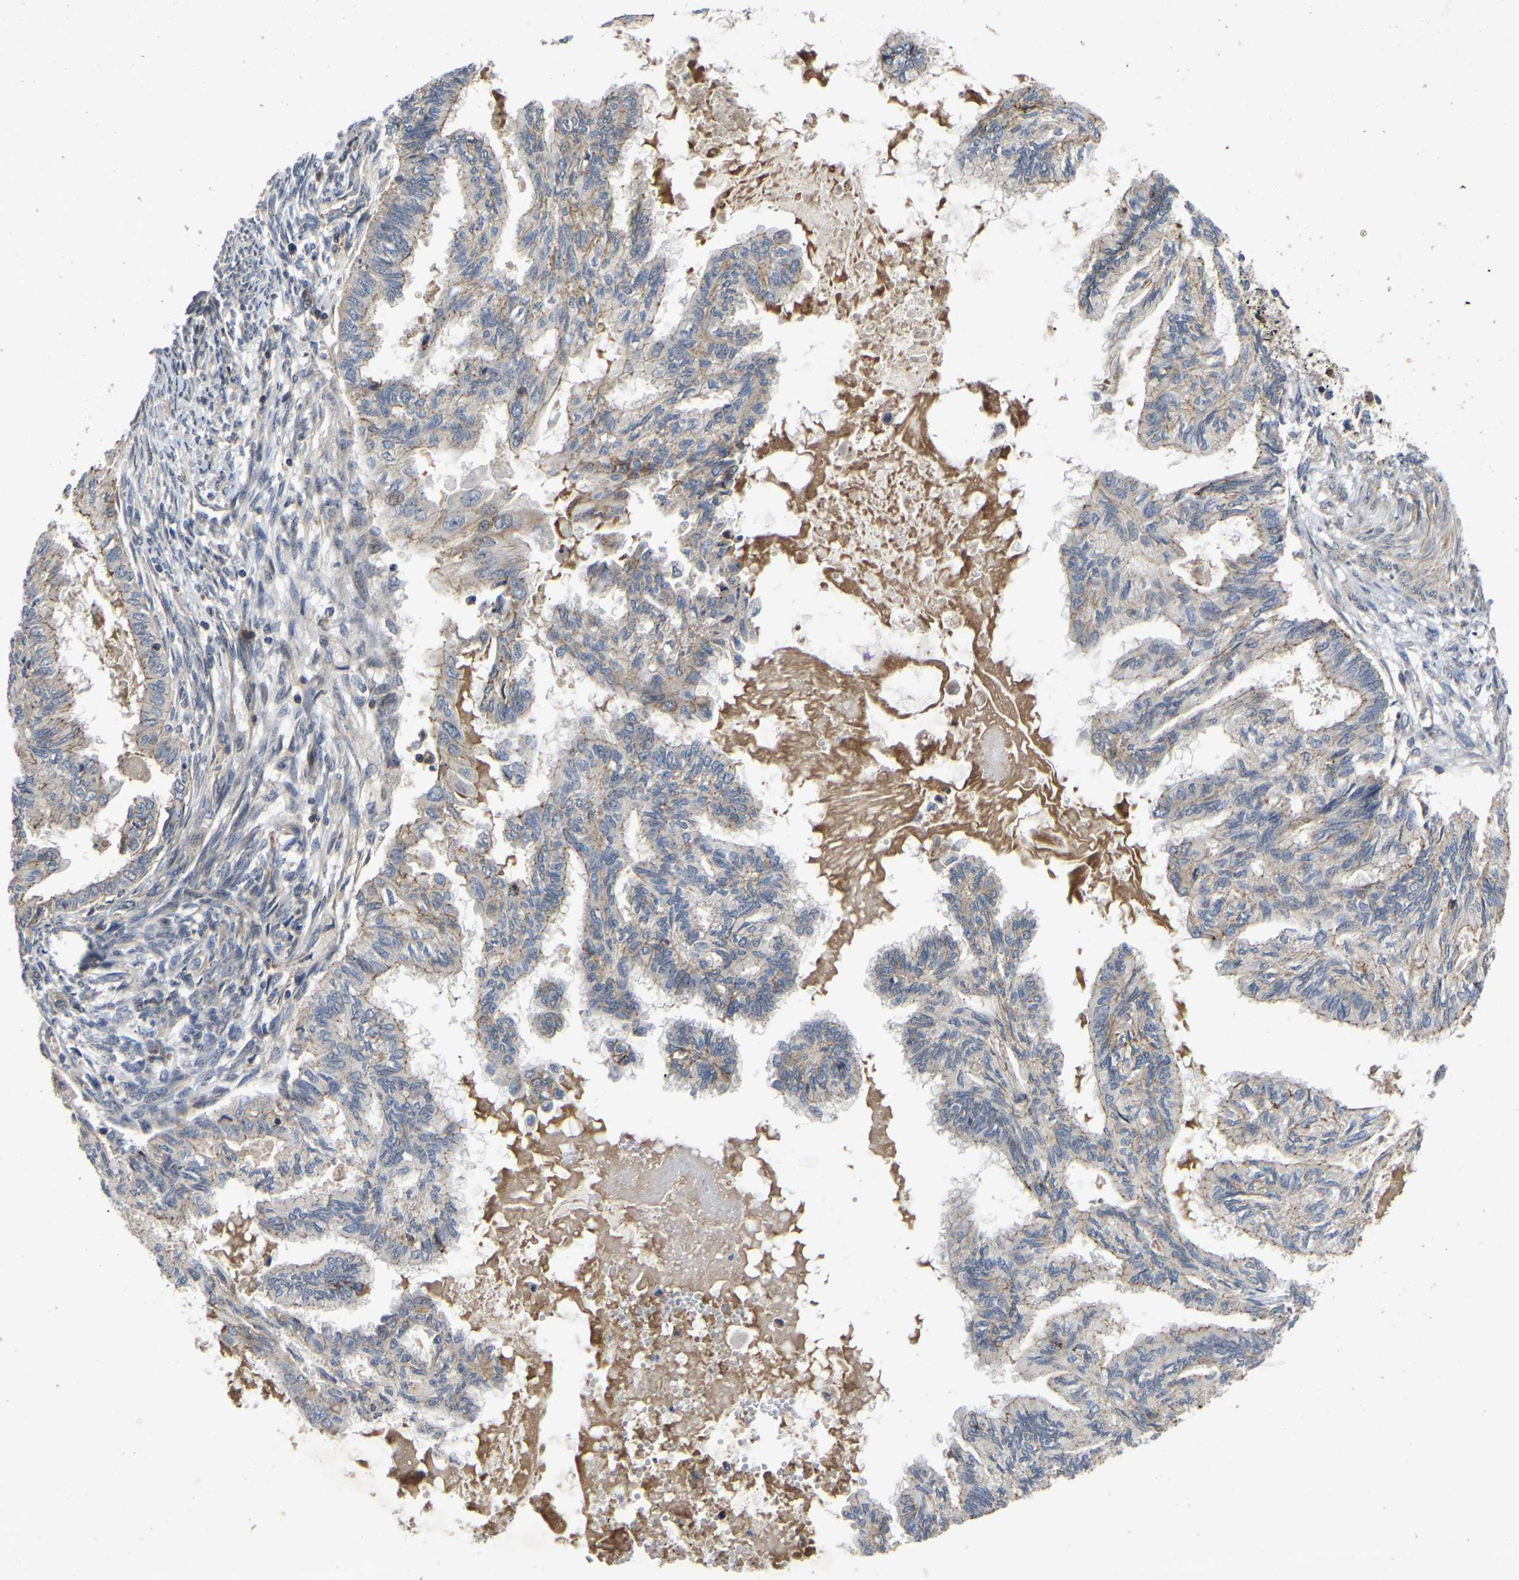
{"staining": {"intensity": "weak", "quantity": "25%-75%", "location": "cytoplasmic/membranous"}, "tissue": "cervical cancer", "cell_type": "Tumor cells", "image_type": "cancer", "snomed": [{"axis": "morphology", "description": "Normal tissue, NOS"}, {"axis": "morphology", "description": "Adenocarcinoma, NOS"}, {"axis": "topography", "description": "Cervix"}, {"axis": "topography", "description": "Endometrium"}], "caption": "Protein staining of cervical cancer tissue shows weak cytoplasmic/membranous positivity in about 25%-75% of tumor cells.", "gene": "PRDM14", "patient": {"sex": "female", "age": 86}}